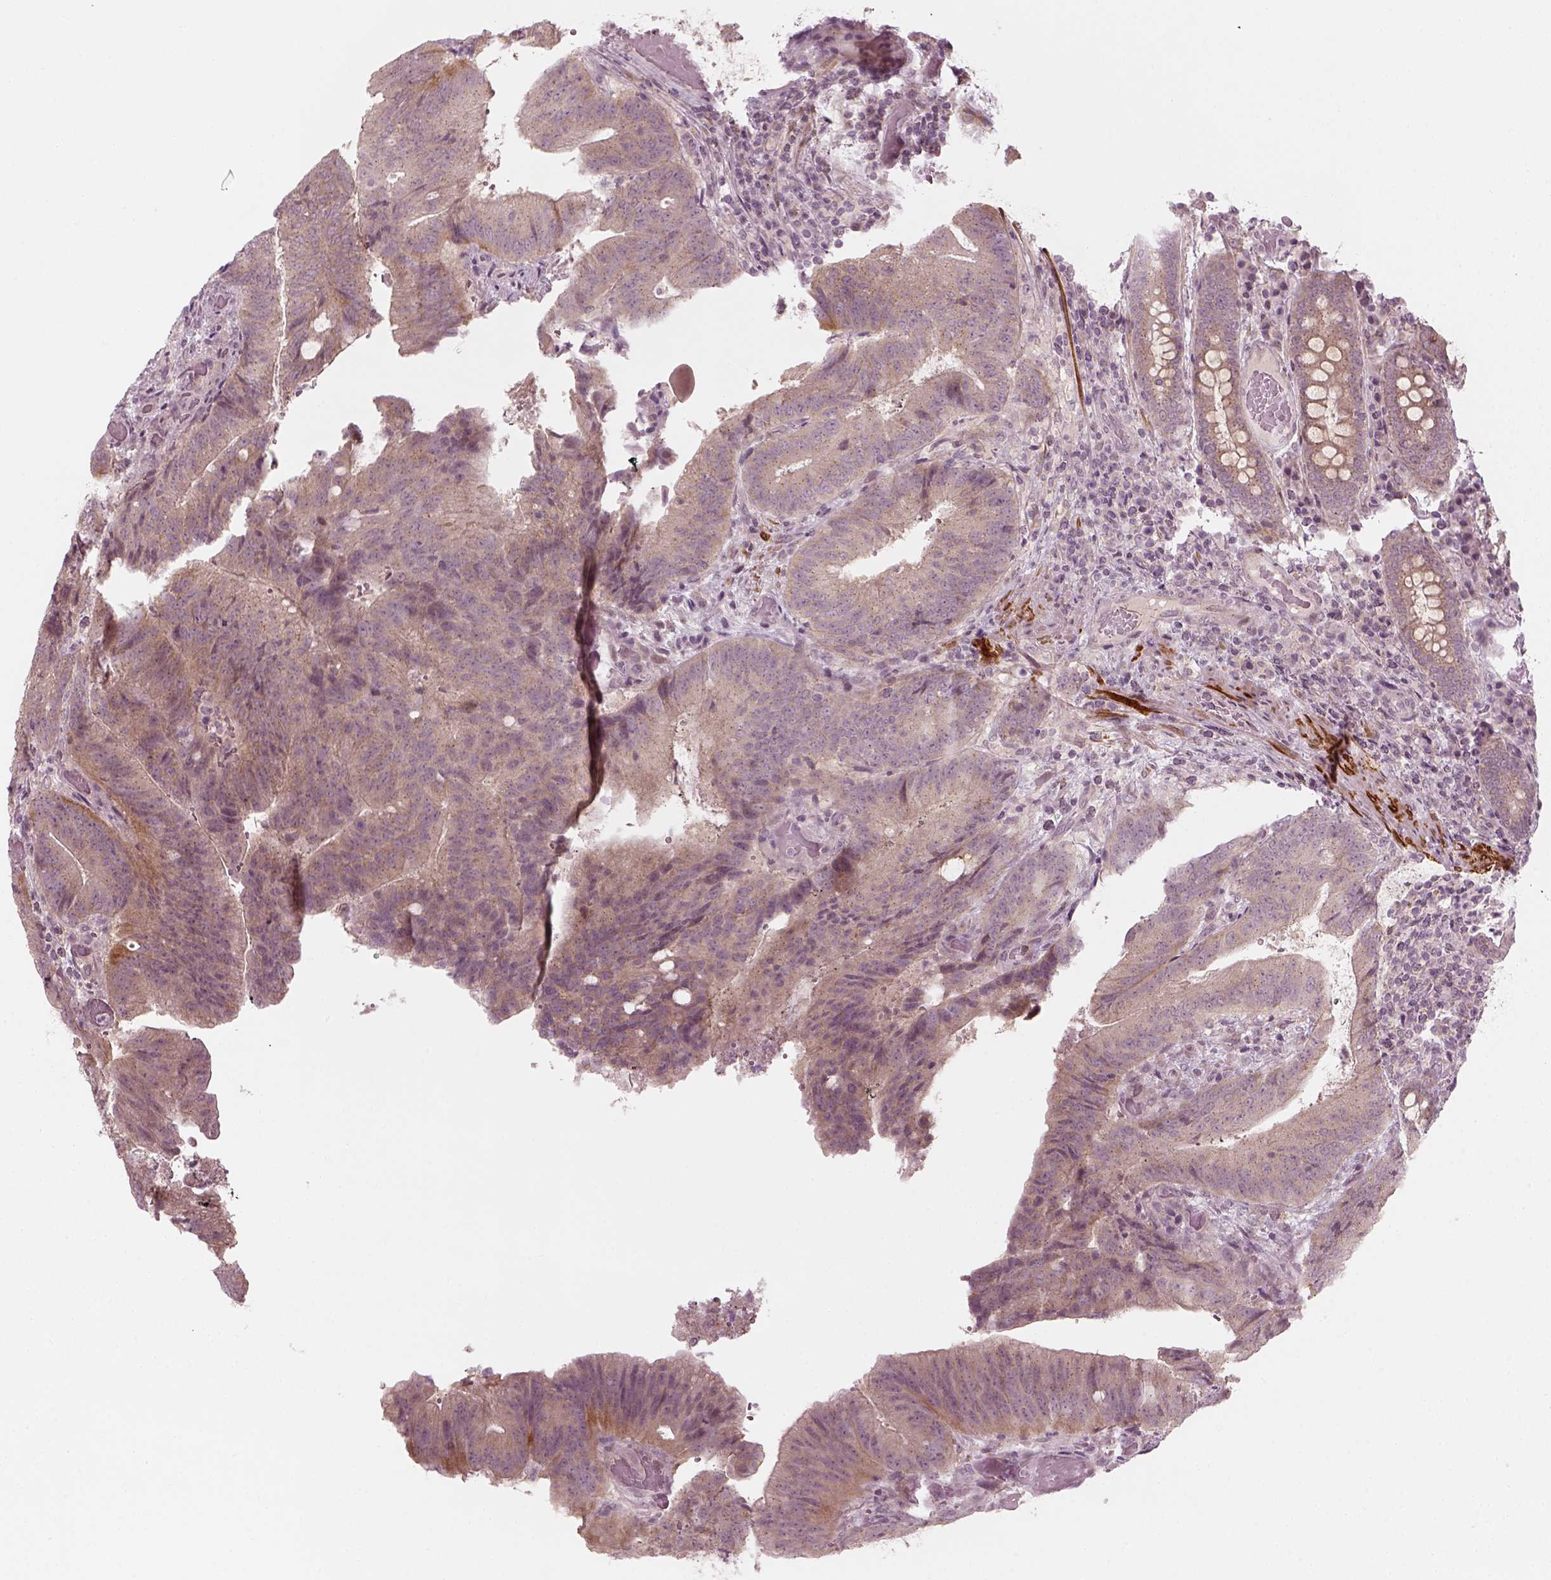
{"staining": {"intensity": "negative", "quantity": "none", "location": "none"}, "tissue": "colorectal cancer", "cell_type": "Tumor cells", "image_type": "cancer", "snomed": [{"axis": "morphology", "description": "Adenocarcinoma, NOS"}, {"axis": "topography", "description": "Colon"}], "caption": "High power microscopy histopathology image of an immunohistochemistry histopathology image of colorectal cancer (adenocarcinoma), revealing no significant positivity in tumor cells.", "gene": "MLIP", "patient": {"sex": "female", "age": 43}}